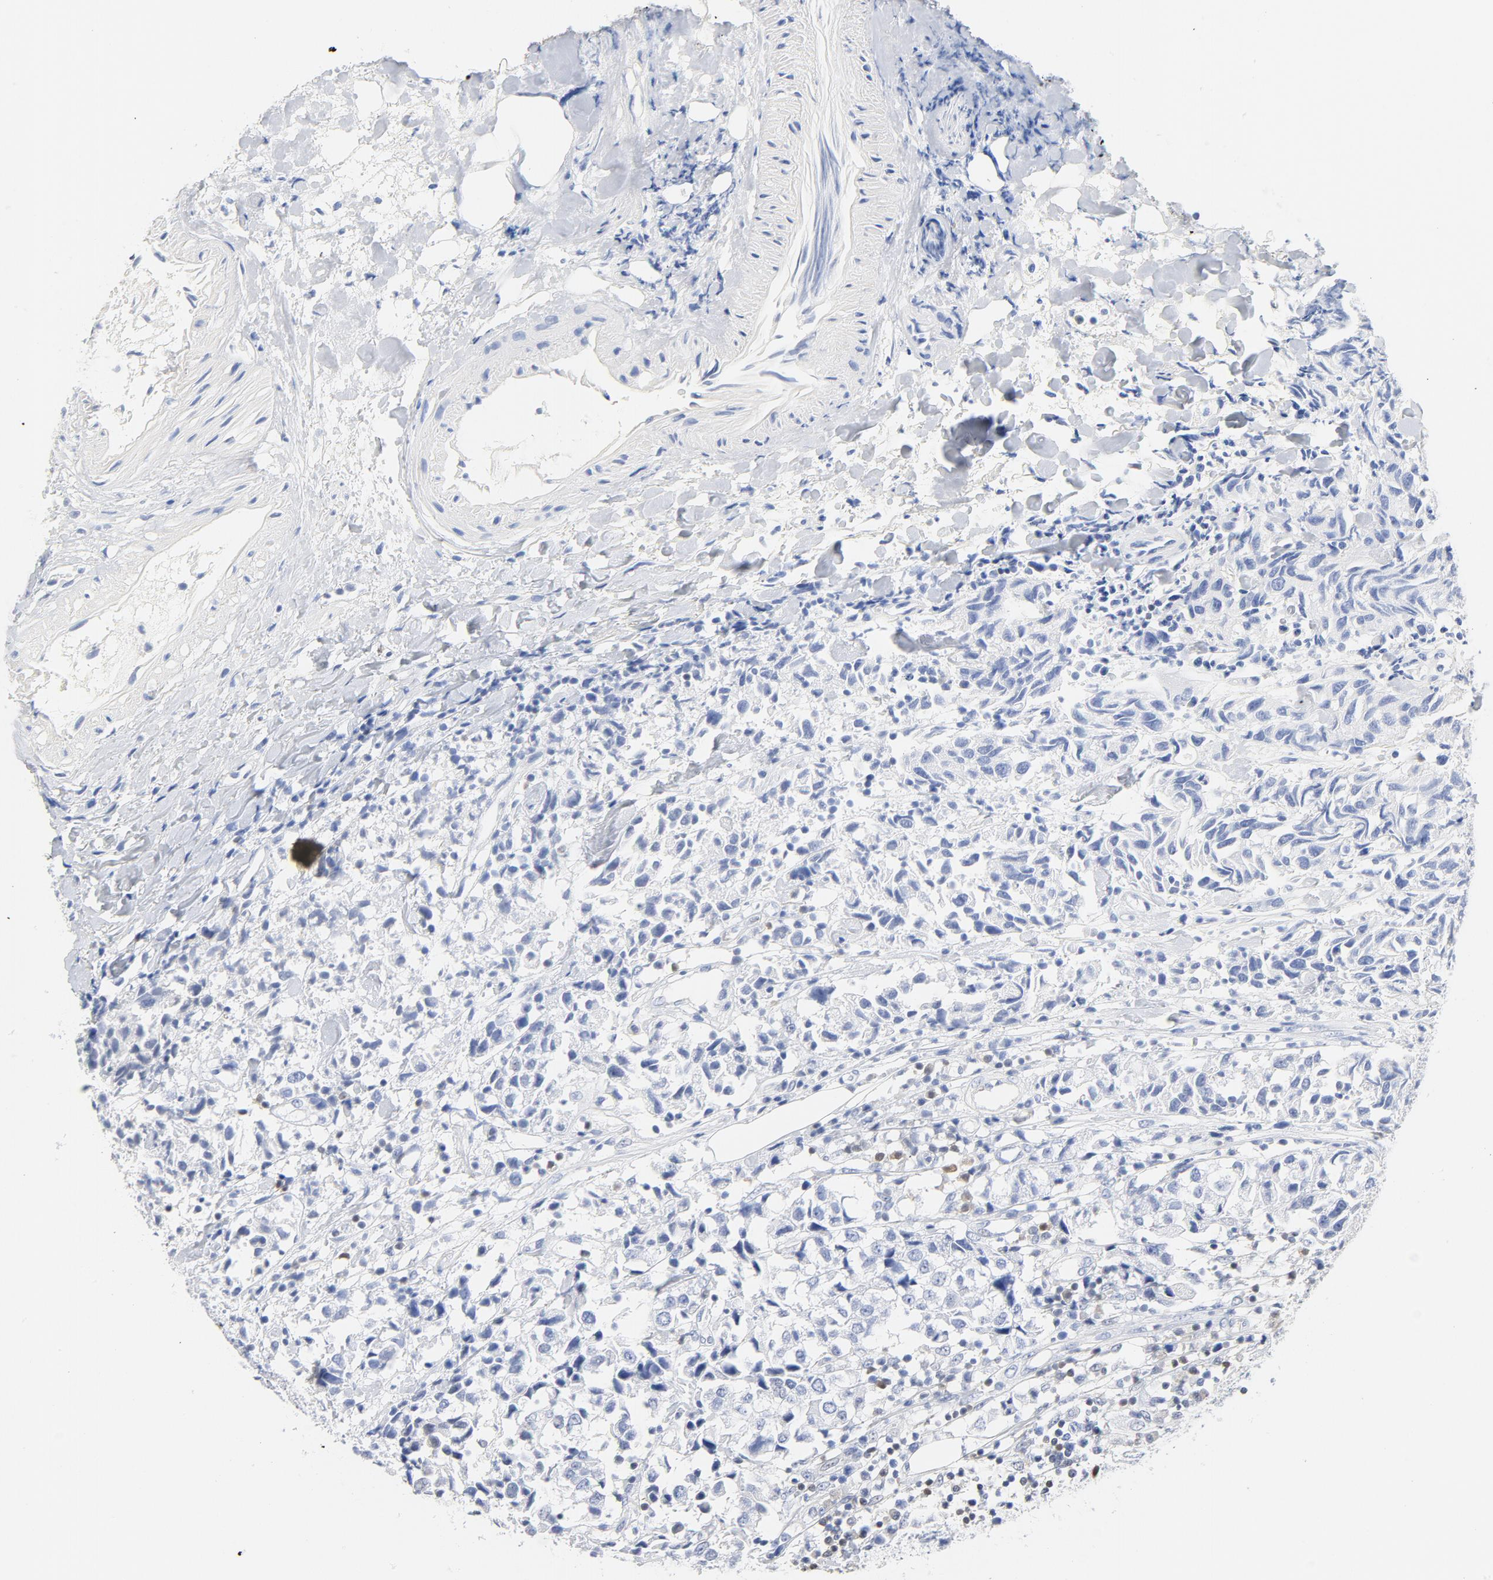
{"staining": {"intensity": "negative", "quantity": "none", "location": "none"}, "tissue": "urothelial cancer", "cell_type": "Tumor cells", "image_type": "cancer", "snomed": [{"axis": "morphology", "description": "Urothelial carcinoma, High grade"}, {"axis": "topography", "description": "Urinary bladder"}], "caption": "Tumor cells are negative for protein expression in human urothelial cancer.", "gene": "CDKN1B", "patient": {"sex": "female", "age": 75}}